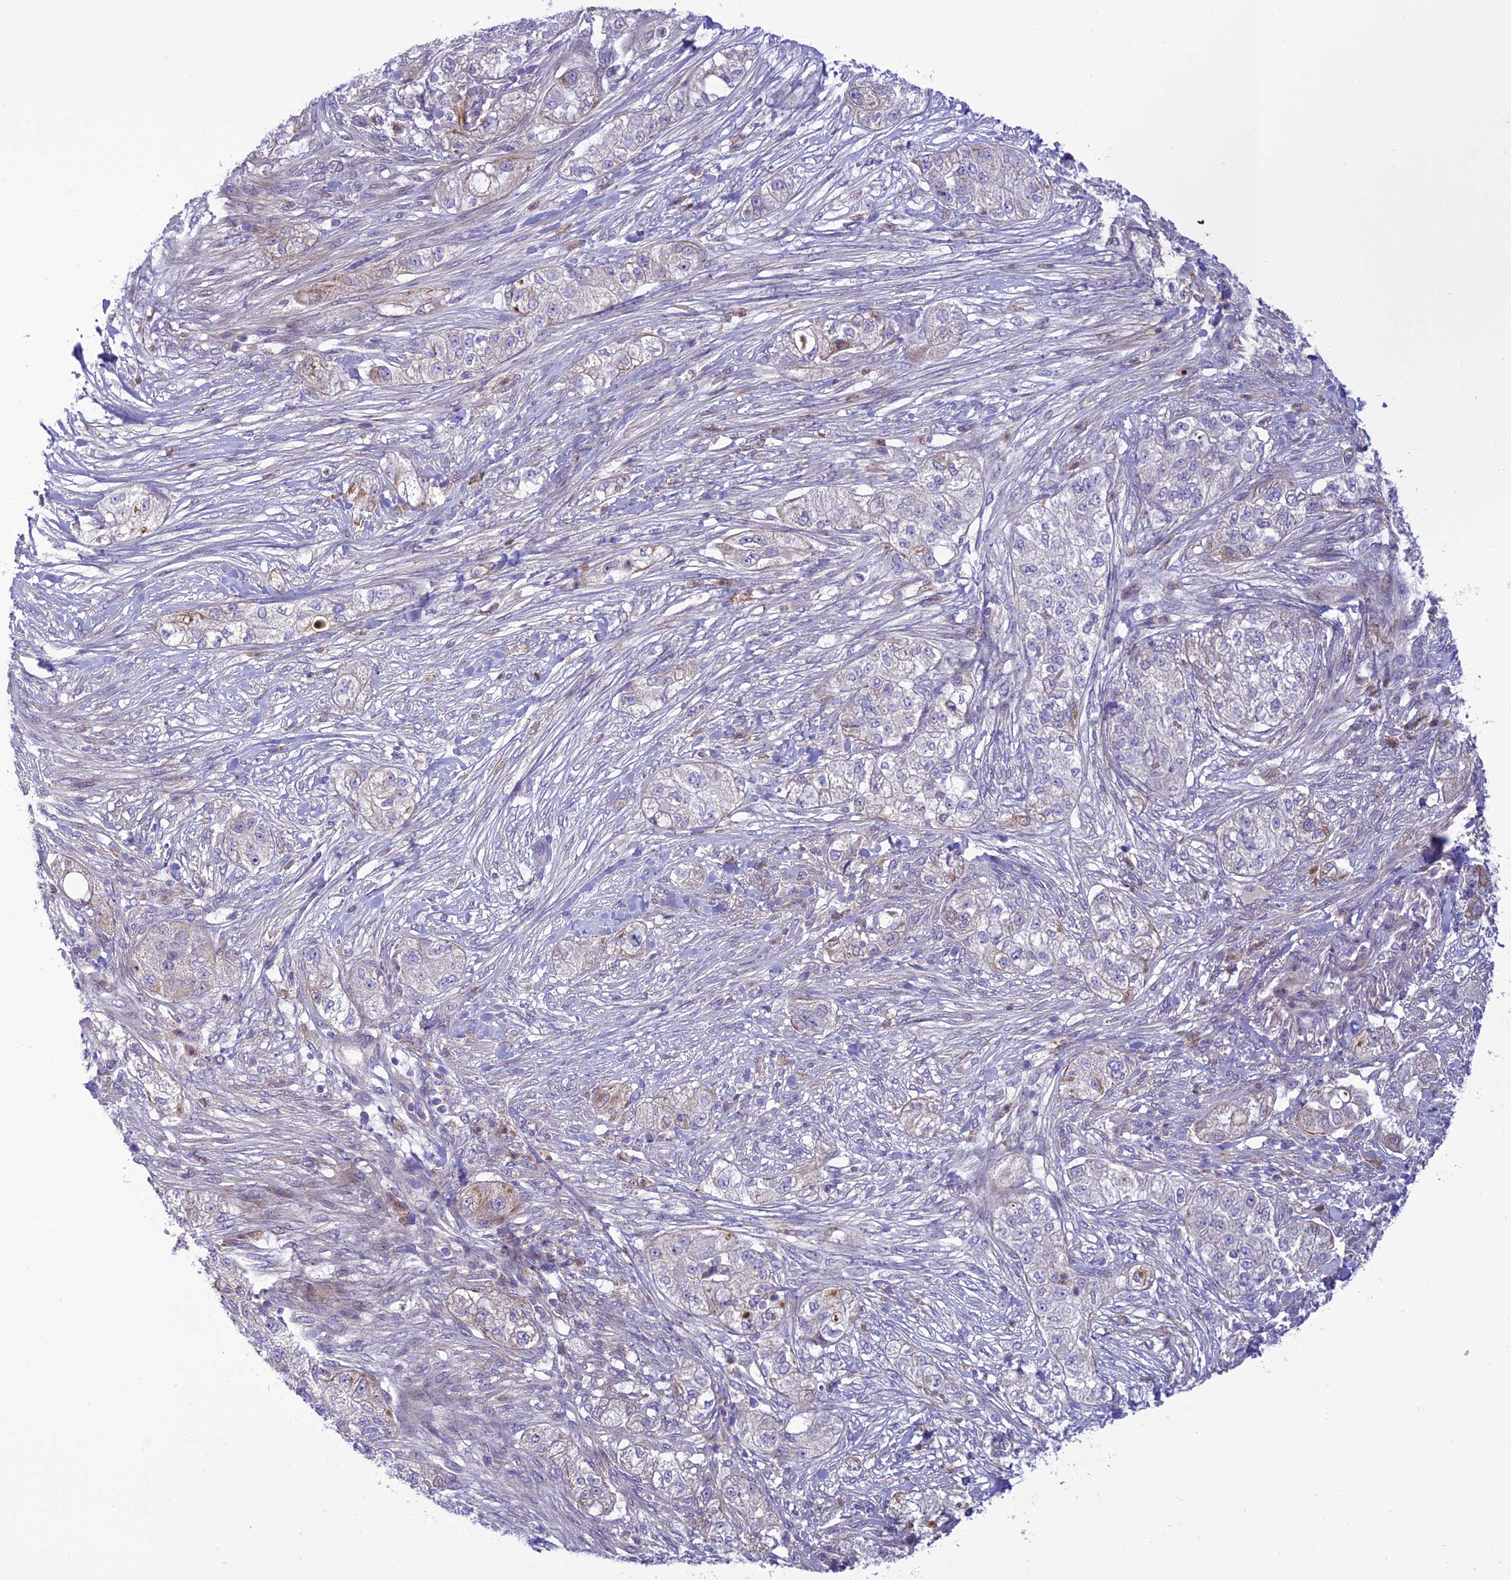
{"staining": {"intensity": "negative", "quantity": "none", "location": "none"}, "tissue": "pancreatic cancer", "cell_type": "Tumor cells", "image_type": "cancer", "snomed": [{"axis": "morphology", "description": "Adenocarcinoma, NOS"}, {"axis": "topography", "description": "Pancreas"}], "caption": "Immunohistochemical staining of pancreatic cancer shows no significant staining in tumor cells.", "gene": "JMY", "patient": {"sex": "female", "age": 78}}